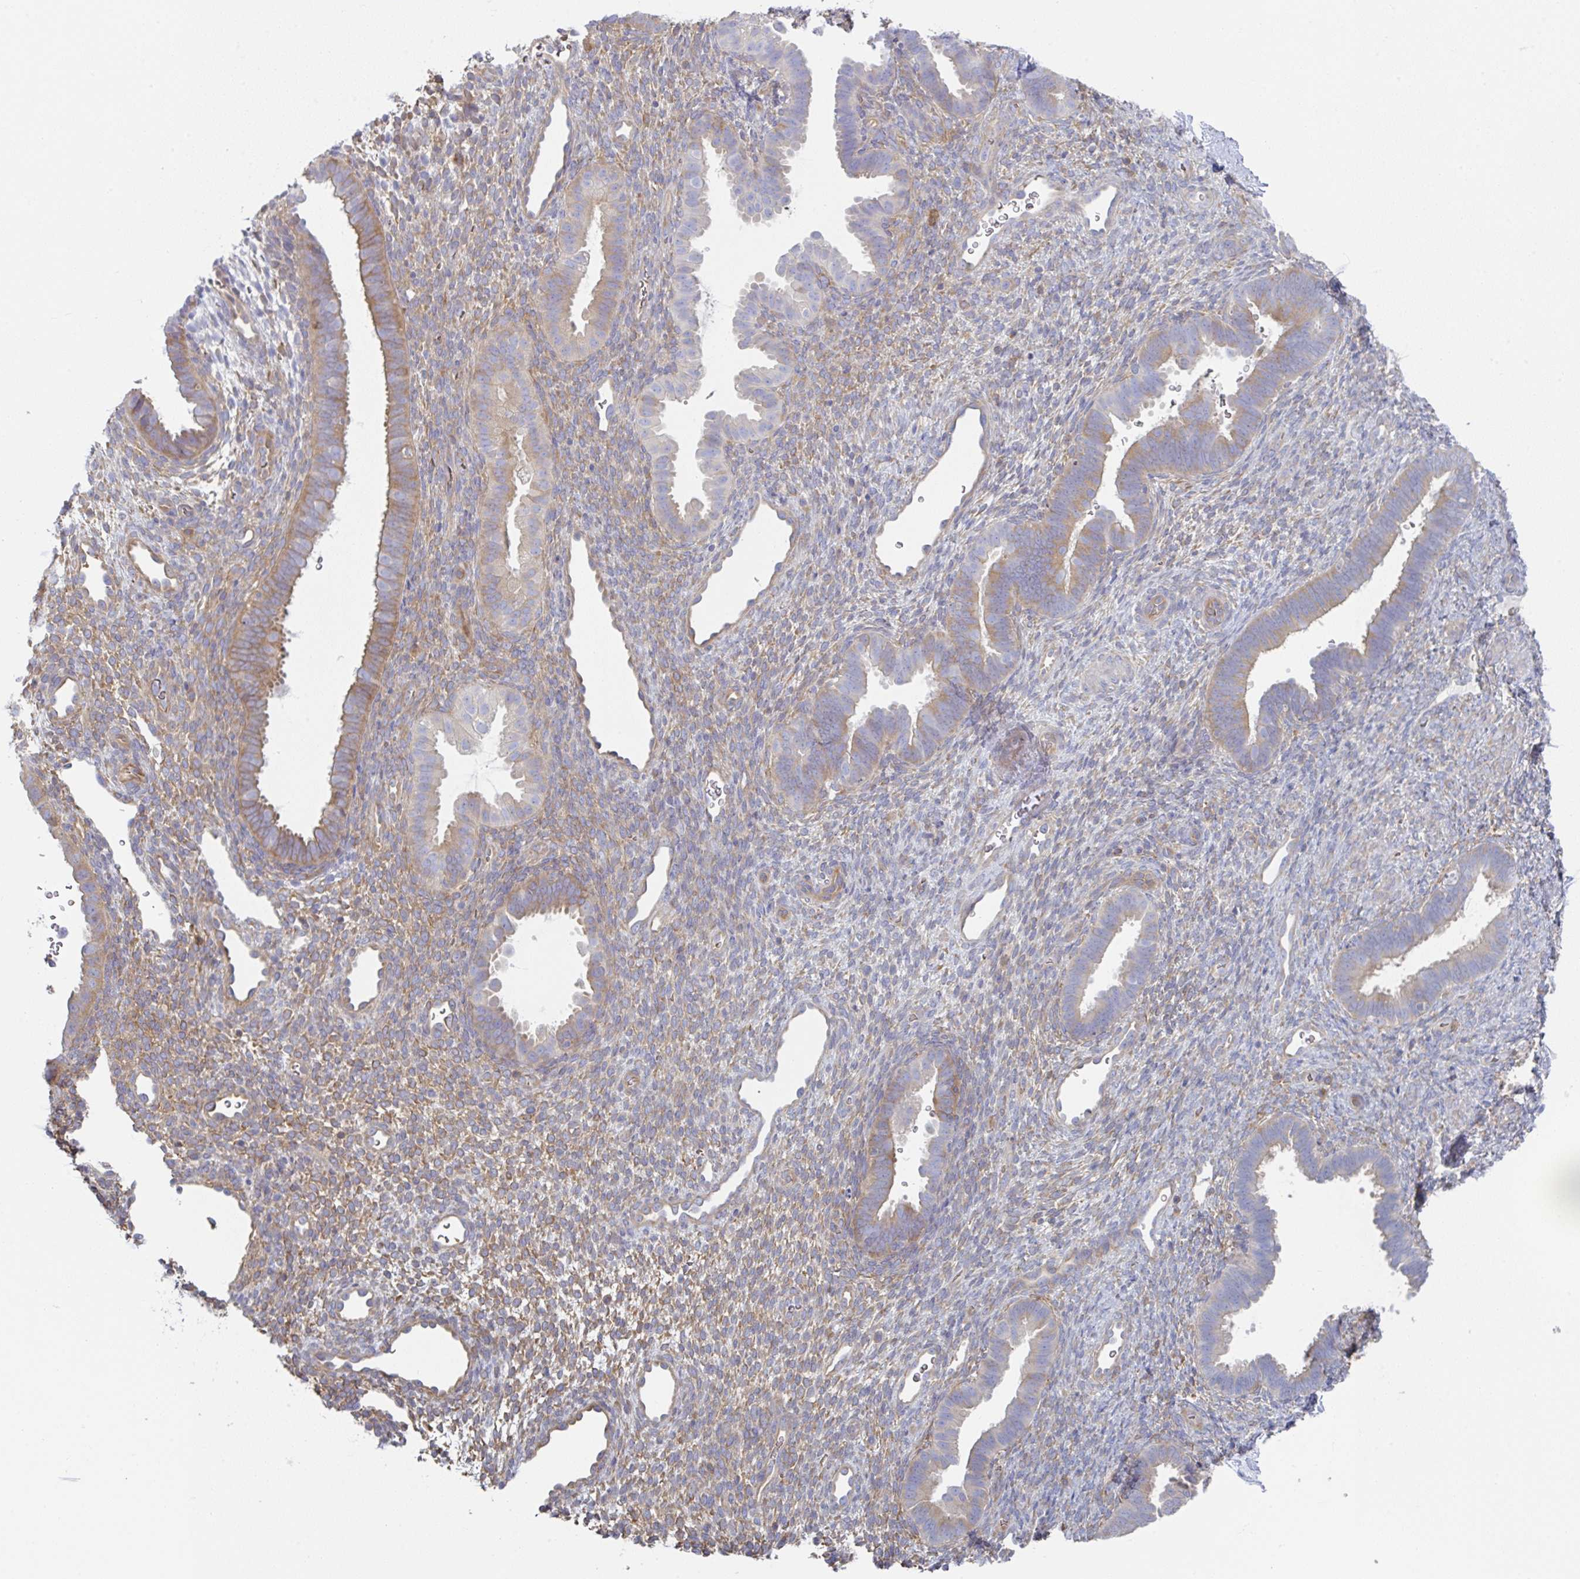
{"staining": {"intensity": "moderate", "quantity": "25%-75%", "location": "cytoplasmic/membranous"}, "tissue": "endometrium", "cell_type": "Cells in endometrial stroma", "image_type": "normal", "snomed": [{"axis": "morphology", "description": "Normal tissue, NOS"}, {"axis": "topography", "description": "Endometrium"}], "caption": "Protein expression analysis of unremarkable endometrium shows moderate cytoplasmic/membranous expression in approximately 25%-75% of cells in endometrial stroma. (Stains: DAB in brown, nuclei in blue, Microscopy: brightfield microscopy at high magnification).", "gene": "AMPD2", "patient": {"sex": "female", "age": 34}}